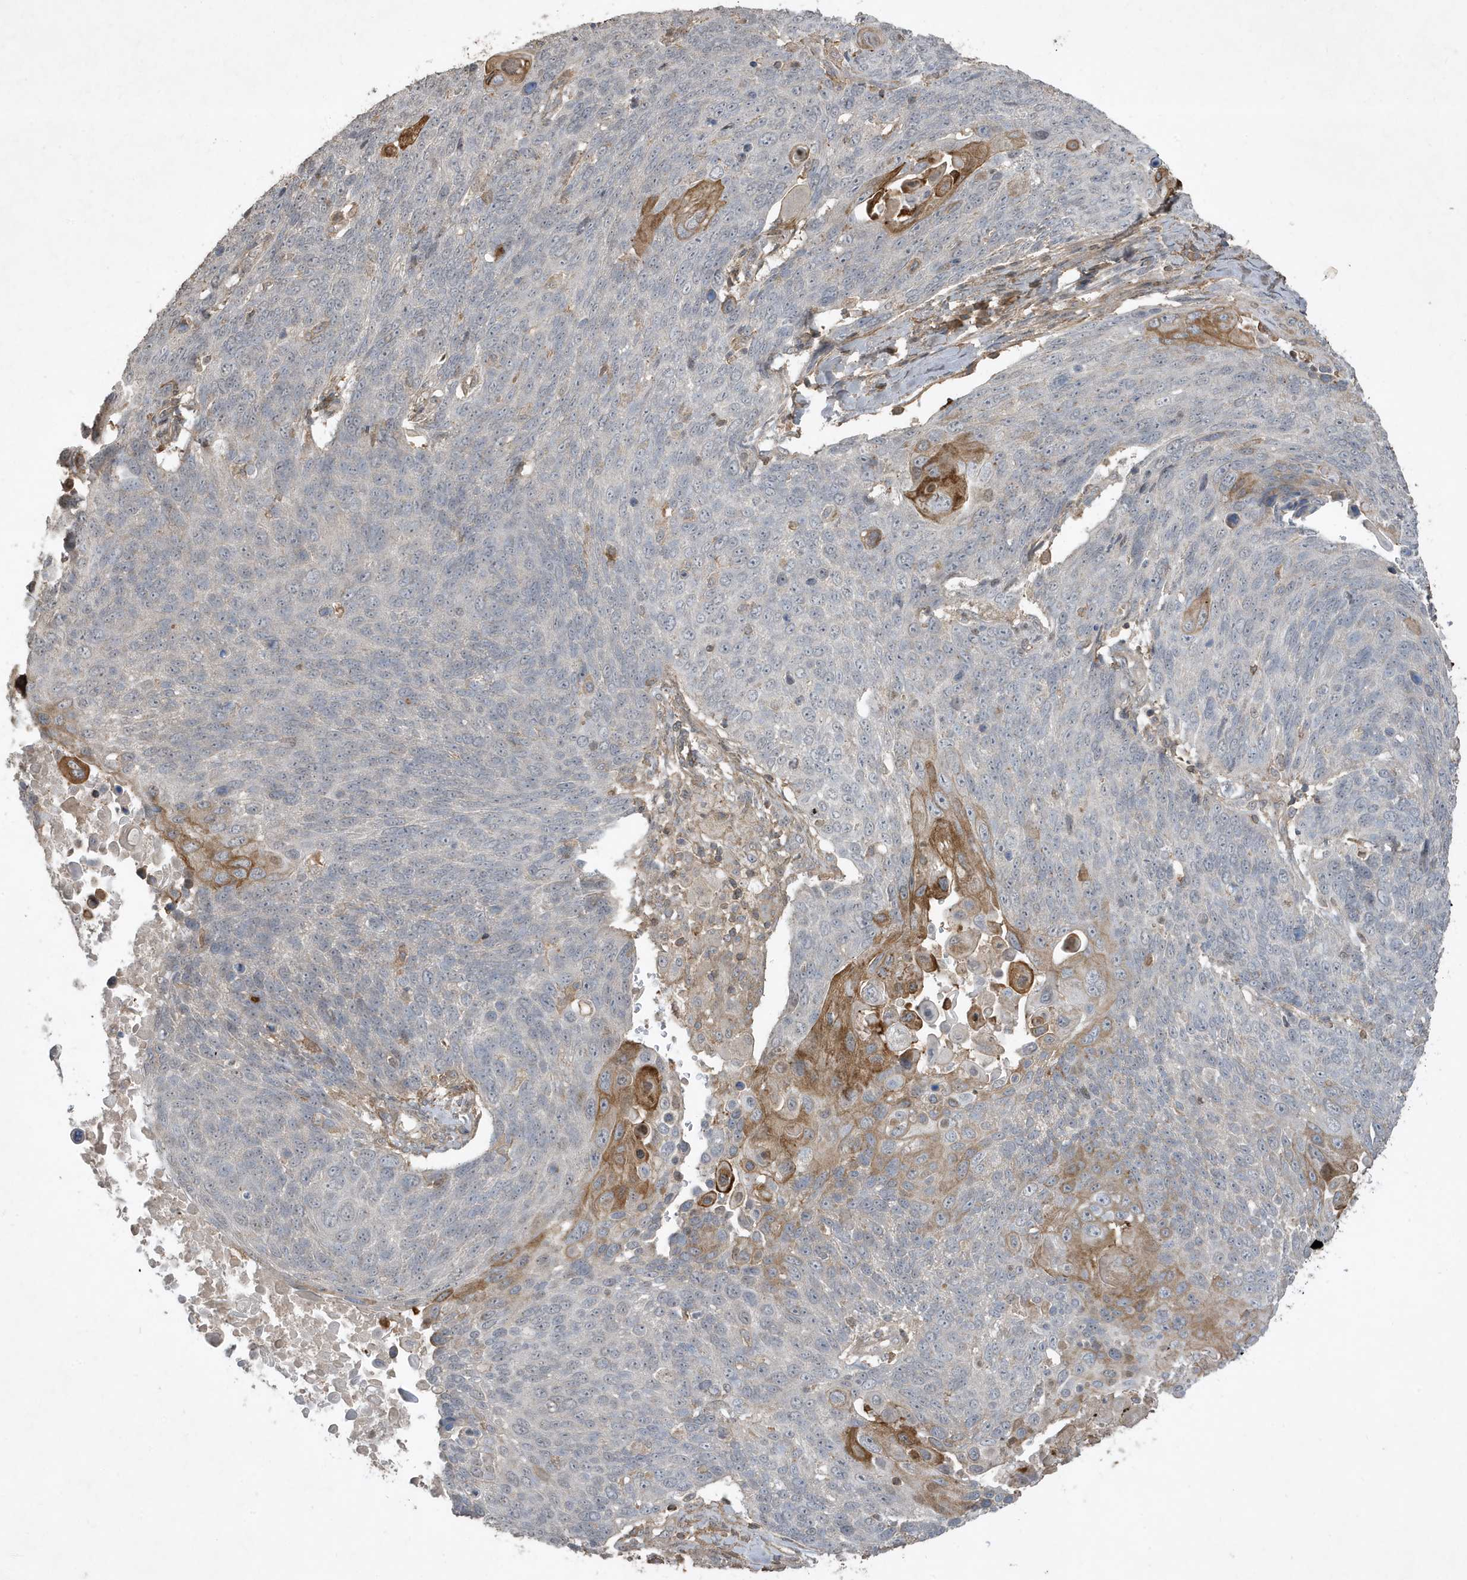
{"staining": {"intensity": "moderate", "quantity": "<25%", "location": "cytoplasmic/membranous"}, "tissue": "lung cancer", "cell_type": "Tumor cells", "image_type": "cancer", "snomed": [{"axis": "morphology", "description": "Squamous cell carcinoma, NOS"}, {"axis": "topography", "description": "Lung"}], "caption": "A low amount of moderate cytoplasmic/membranous expression is seen in approximately <25% of tumor cells in lung cancer tissue.", "gene": "PRRT3", "patient": {"sex": "male", "age": 66}}